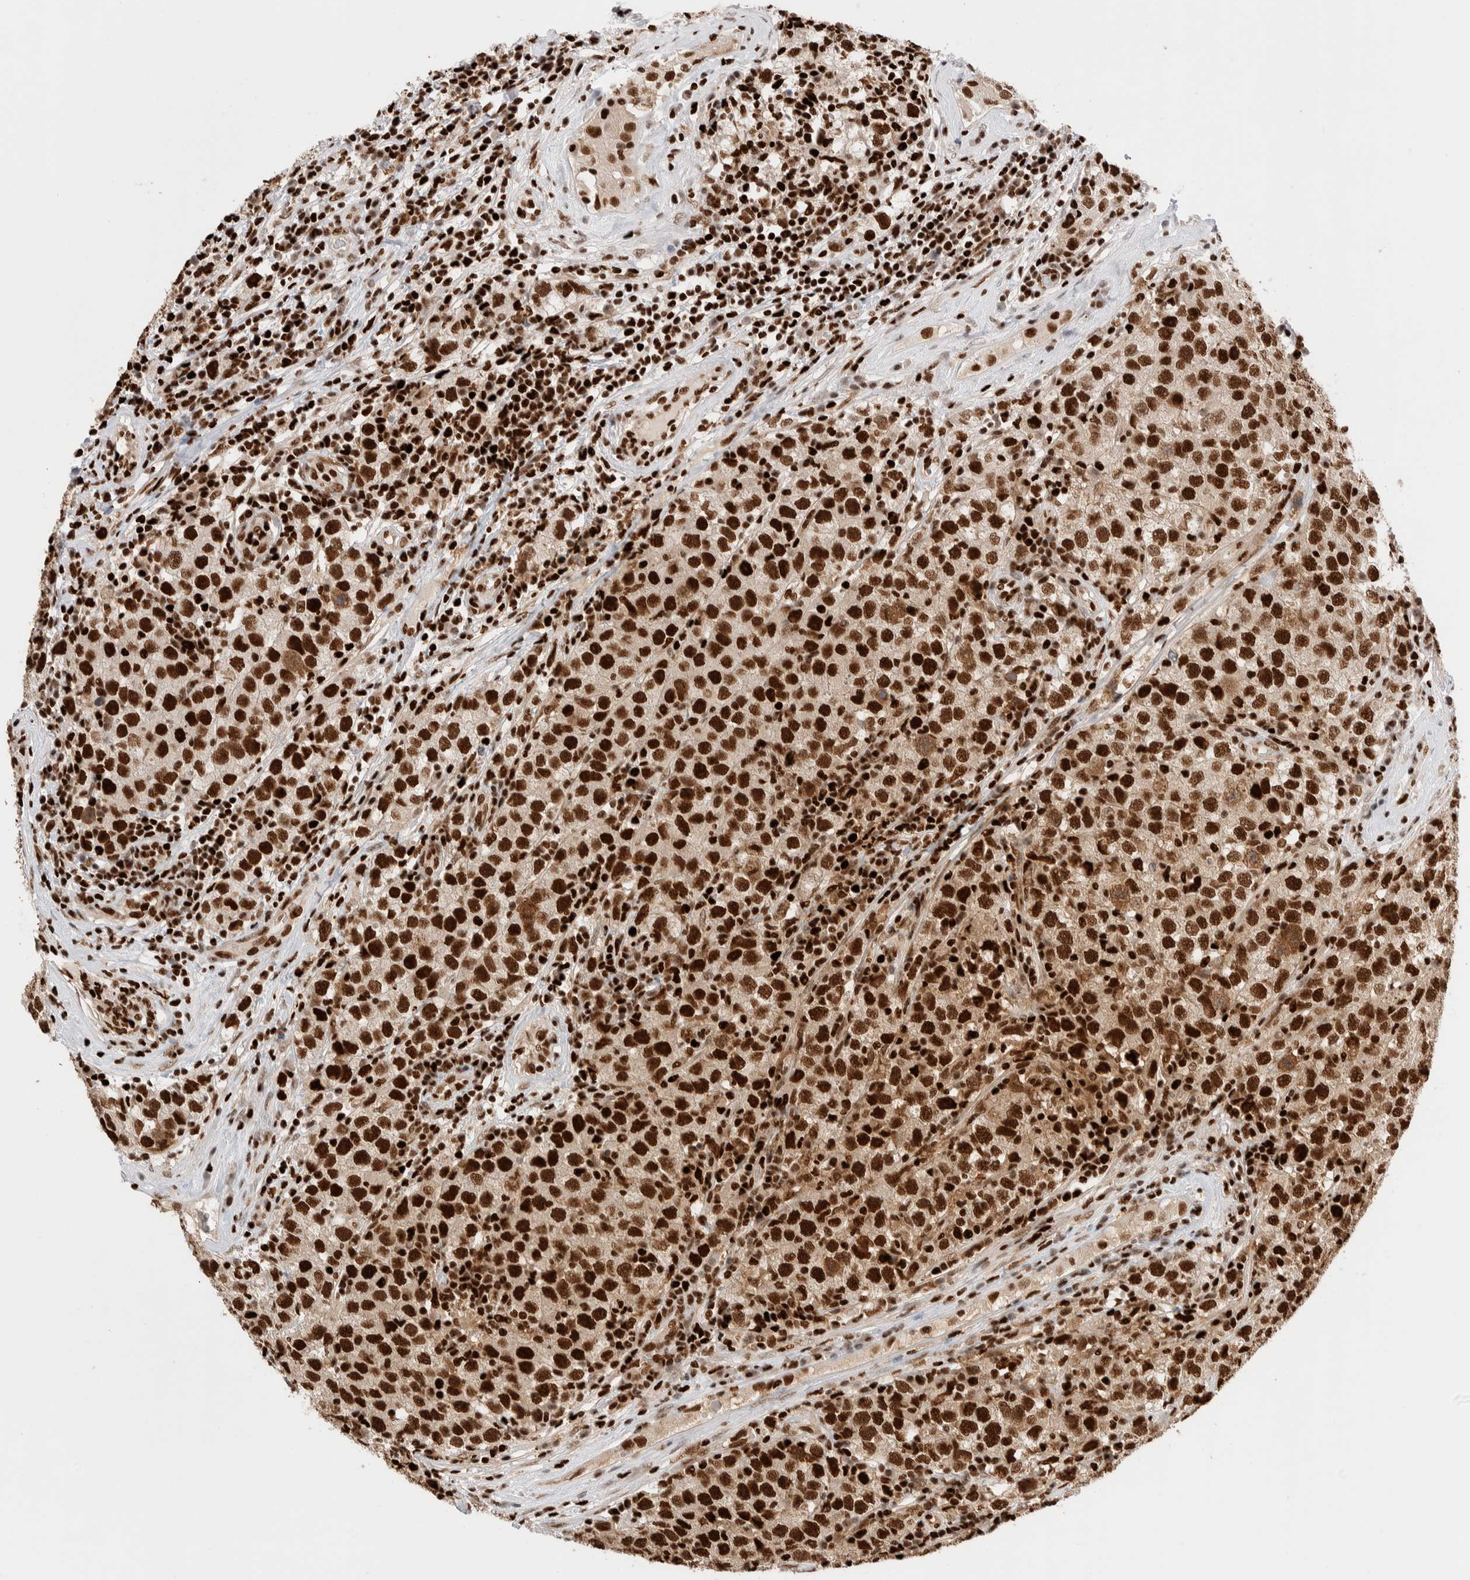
{"staining": {"intensity": "strong", "quantity": ">75%", "location": "nuclear"}, "tissue": "testis cancer", "cell_type": "Tumor cells", "image_type": "cancer", "snomed": [{"axis": "morphology", "description": "Seminoma, NOS"}, {"axis": "morphology", "description": "Carcinoma, Embryonal, NOS"}, {"axis": "topography", "description": "Testis"}], "caption": "High-power microscopy captured an immunohistochemistry (IHC) histopathology image of testis cancer, revealing strong nuclear staining in about >75% of tumor cells. (Stains: DAB in brown, nuclei in blue, Microscopy: brightfield microscopy at high magnification).", "gene": "RNASEK-C17orf49", "patient": {"sex": "male", "age": 28}}